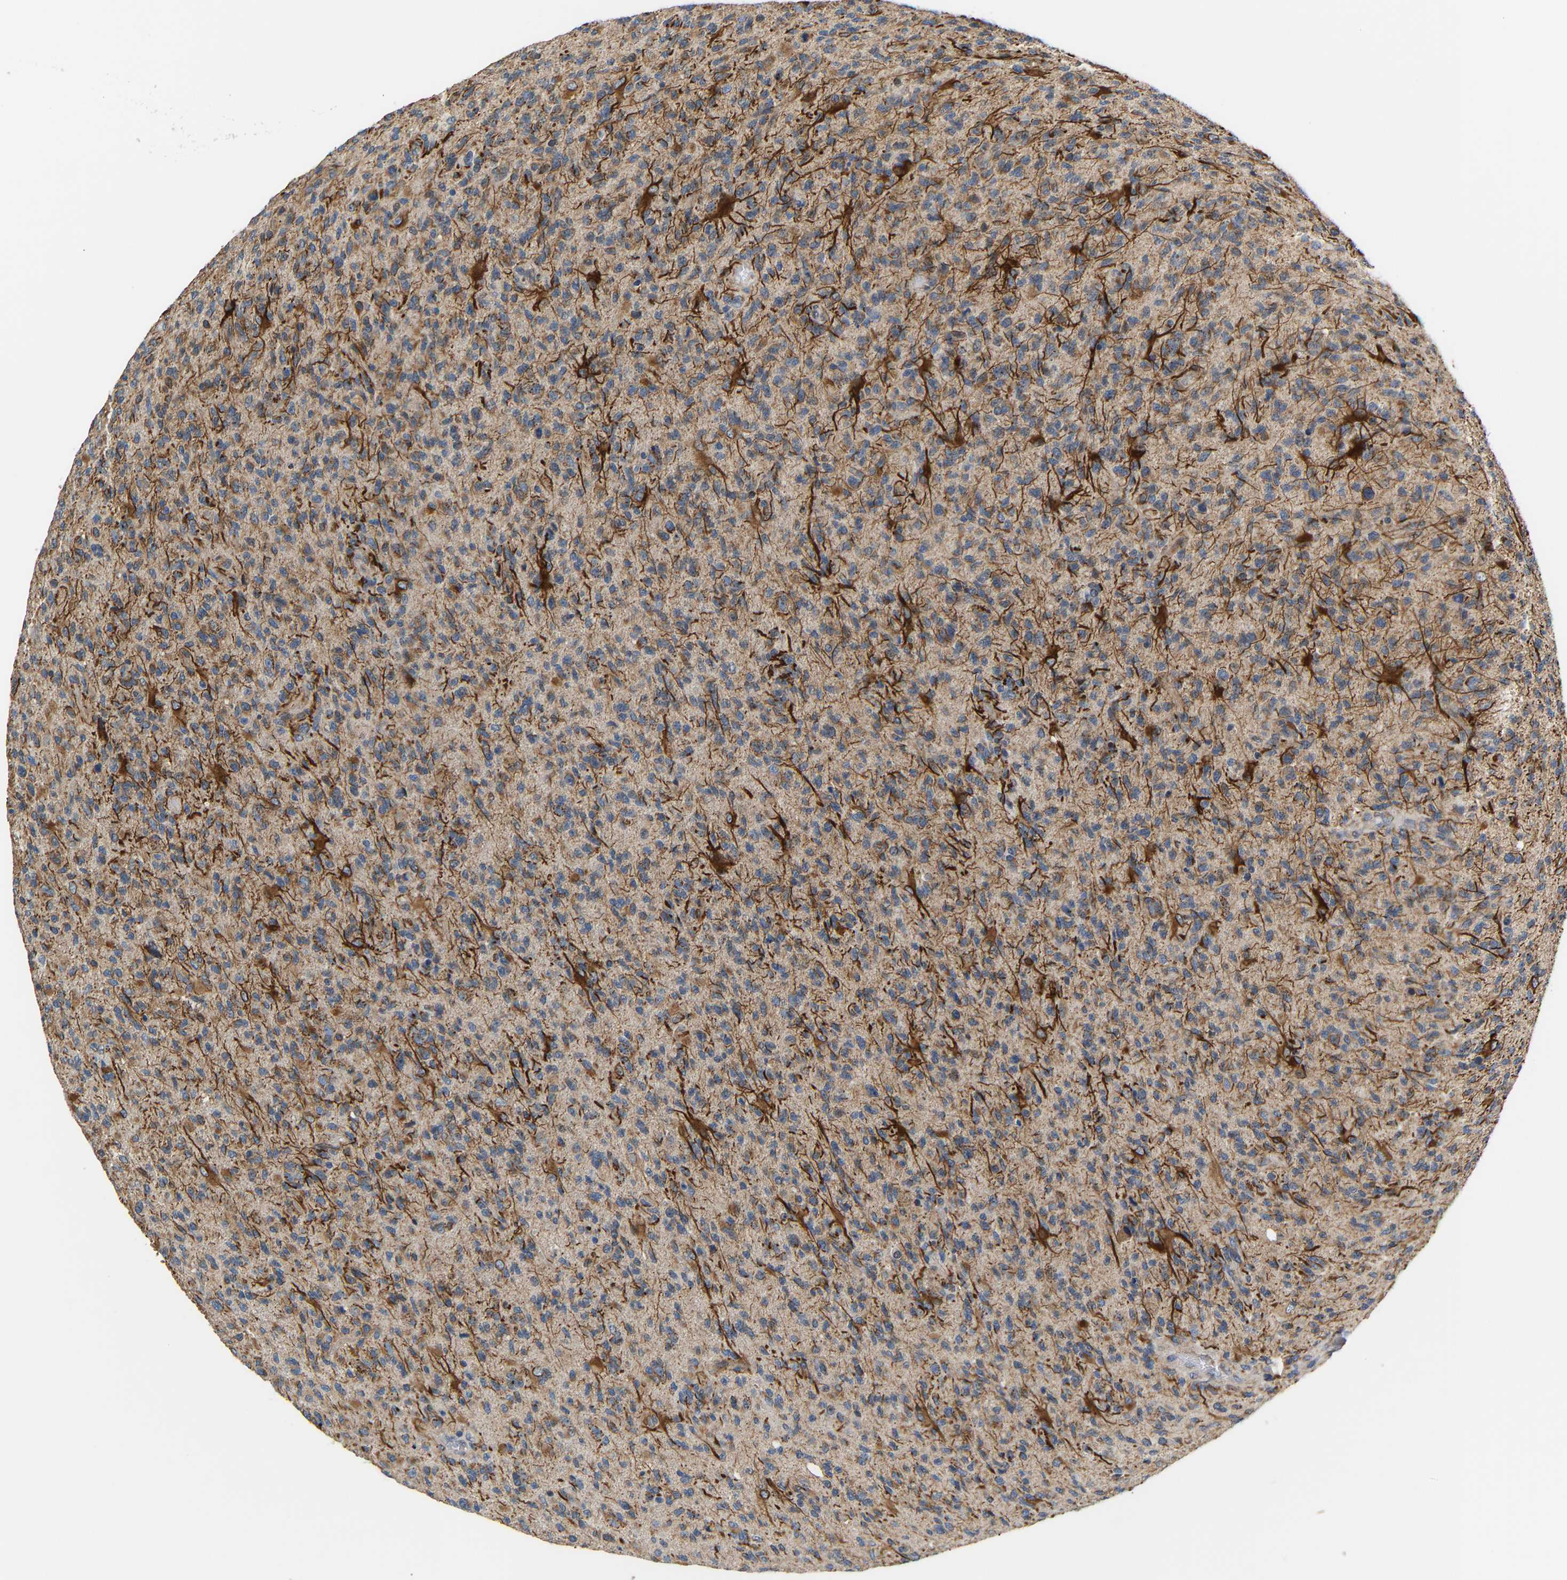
{"staining": {"intensity": "strong", "quantity": "<25%", "location": "cytoplasmic/membranous"}, "tissue": "glioma", "cell_type": "Tumor cells", "image_type": "cancer", "snomed": [{"axis": "morphology", "description": "Glioma, malignant, High grade"}, {"axis": "topography", "description": "Brain"}], "caption": "Immunohistochemistry (IHC) micrograph of human malignant high-grade glioma stained for a protein (brown), which shows medium levels of strong cytoplasmic/membranous expression in approximately <25% of tumor cells.", "gene": "TMEM168", "patient": {"sex": "male", "age": 71}}